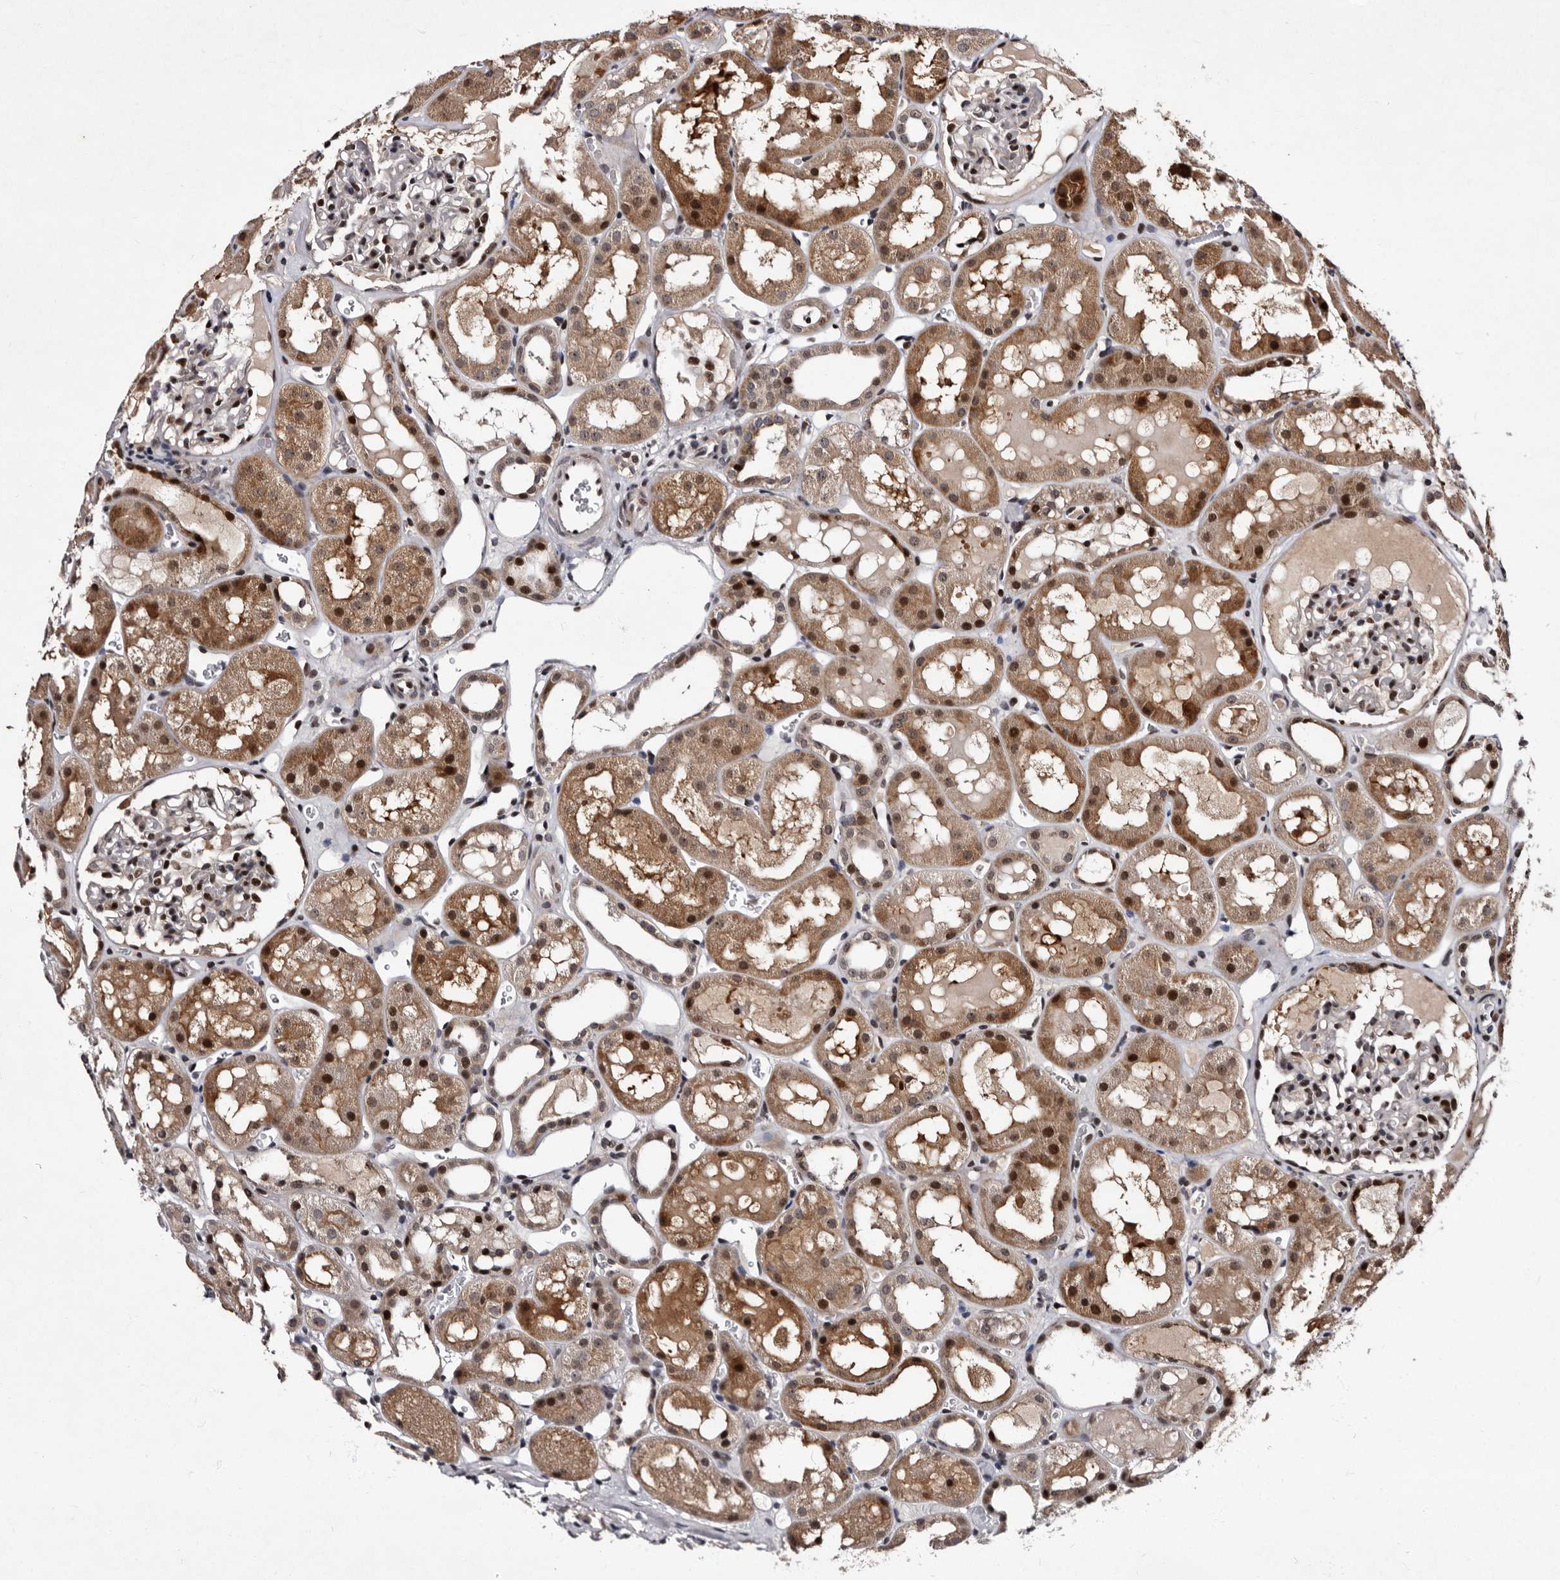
{"staining": {"intensity": "moderate", "quantity": "25%-75%", "location": "nuclear"}, "tissue": "kidney", "cell_type": "Cells in glomeruli", "image_type": "normal", "snomed": [{"axis": "morphology", "description": "Normal tissue, NOS"}, {"axis": "topography", "description": "Kidney"}, {"axis": "topography", "description": "Urinary bladder"}], "caption": "A histopathology image showing moderate nuclear expression in approximately 25%-75% of cells in glomeruli in normal kidney, as visualized by brown immunohistochemical staining.", "gene": "TNKS", "patient": {"sex": "male", "age": 16}}